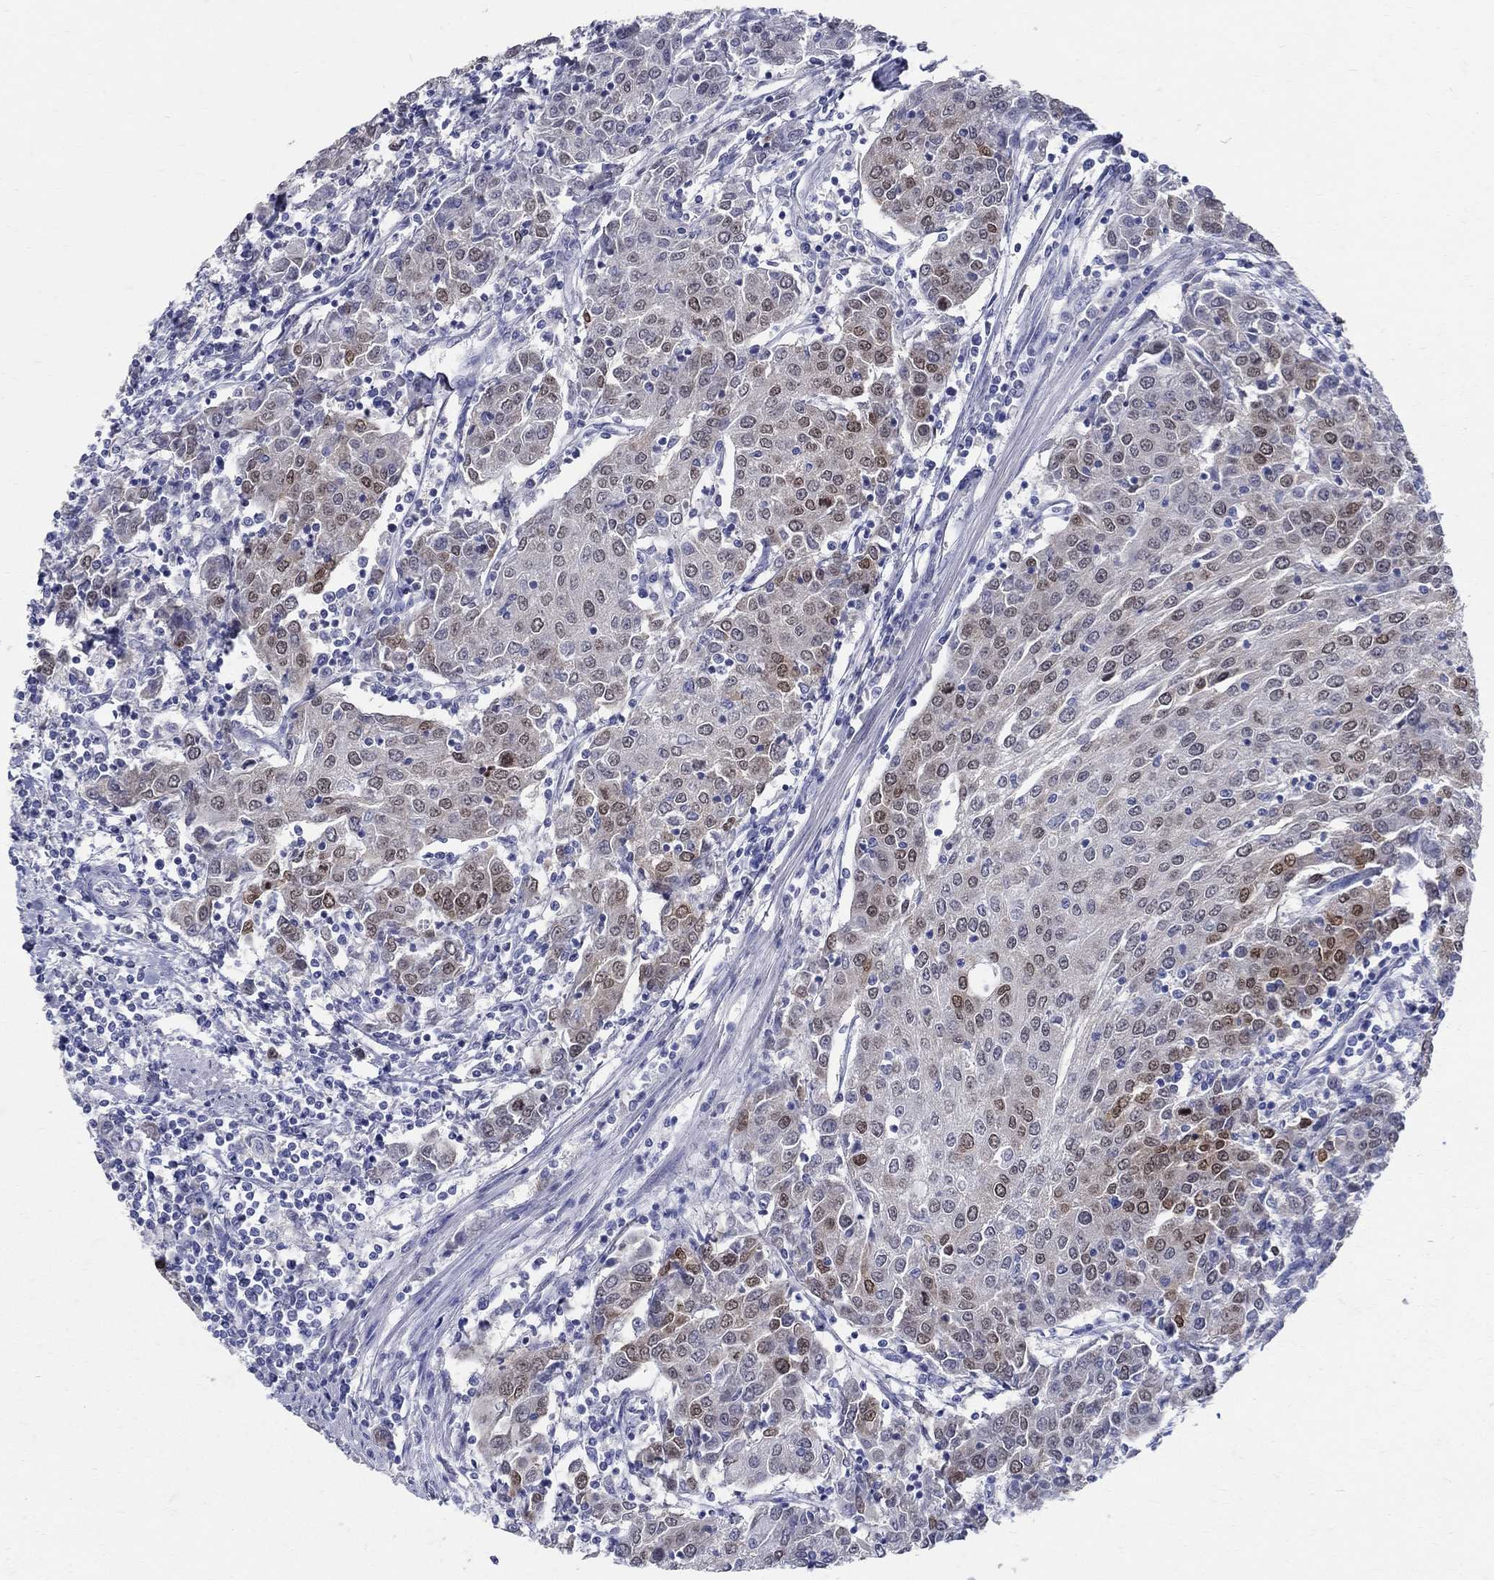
{"staining": {"intensity": "strong", "quantity": "<25%", "location": "nuclear"}, "tissue": "urothelial cancer", "cell_type": "Tumor cells", "image_type": "cancer", "snomed": [{"axis": "morphology", "description": "Urothelial carcinoma, High grade"}, {"axis": "topography", "description": "Urinary bladder"}], "caption": "Immunohistochemical staining of human urothelial carcinoma (high-grade) exhibits medium levels of strong nuclear expression in about <25% of tumor cells. (IHC, brightfield microscopy, high magnification).", "gene": "SOX2", "patient": {"sex": "female", "age": 85}}